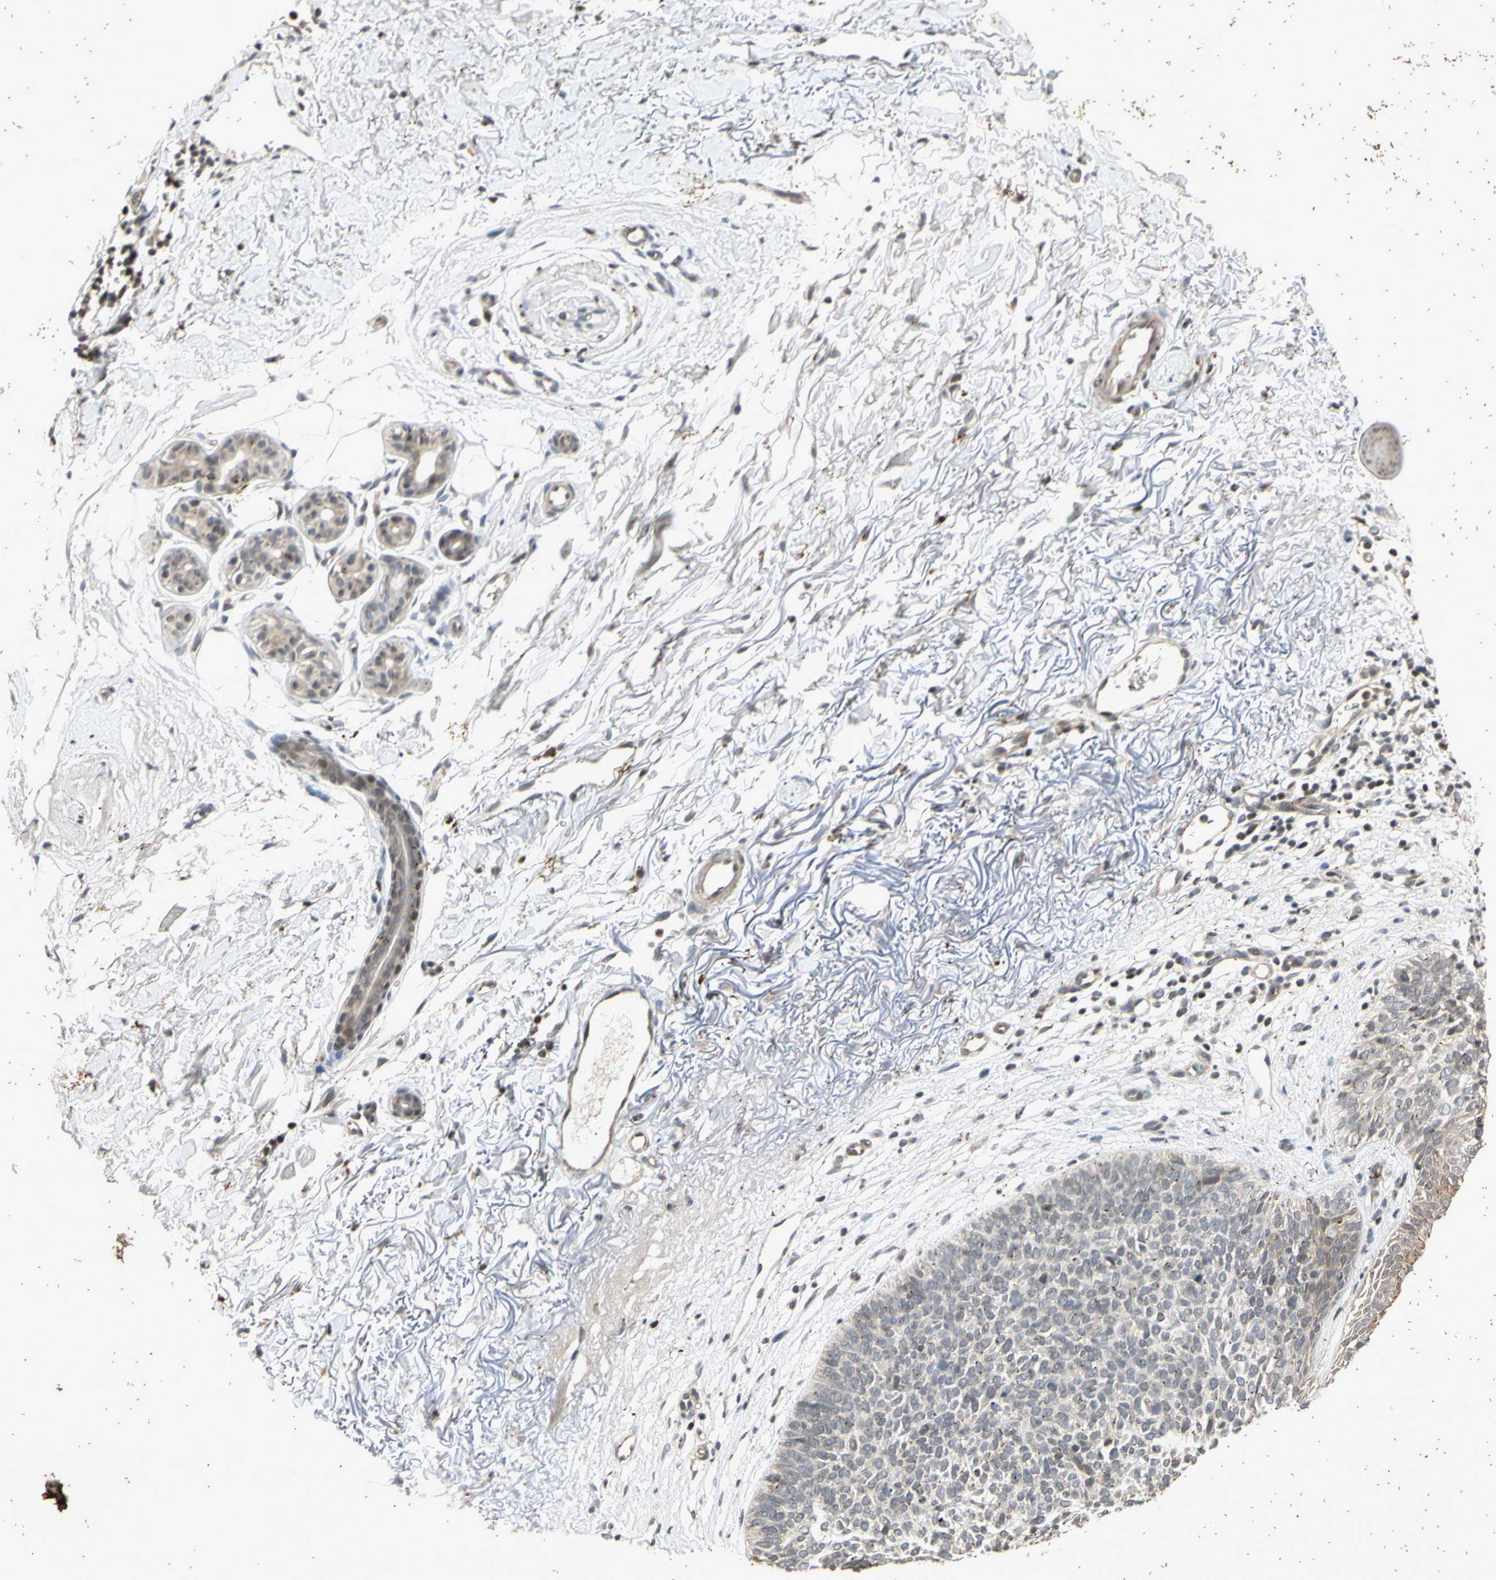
{"staining": {"intensity": "weak", "quantity": "<25%", "location": "cytoplasmic/membranous"}, "tissue": "skin cancer", "cell_type": "Tumor cells", "image_type": "cancer", "snomed": [{"axis": "morphology", "description": "Basal cell carcinoma"}, {"axis": "topography", "description": "Skin"}], "caption": "A histopathology image of skin basal cell carcinoma stained for a protein demonstrates no brown staining in tumor cells.", "gene": "EFNB2", "patient": {"sex": "female", "age": 70}}